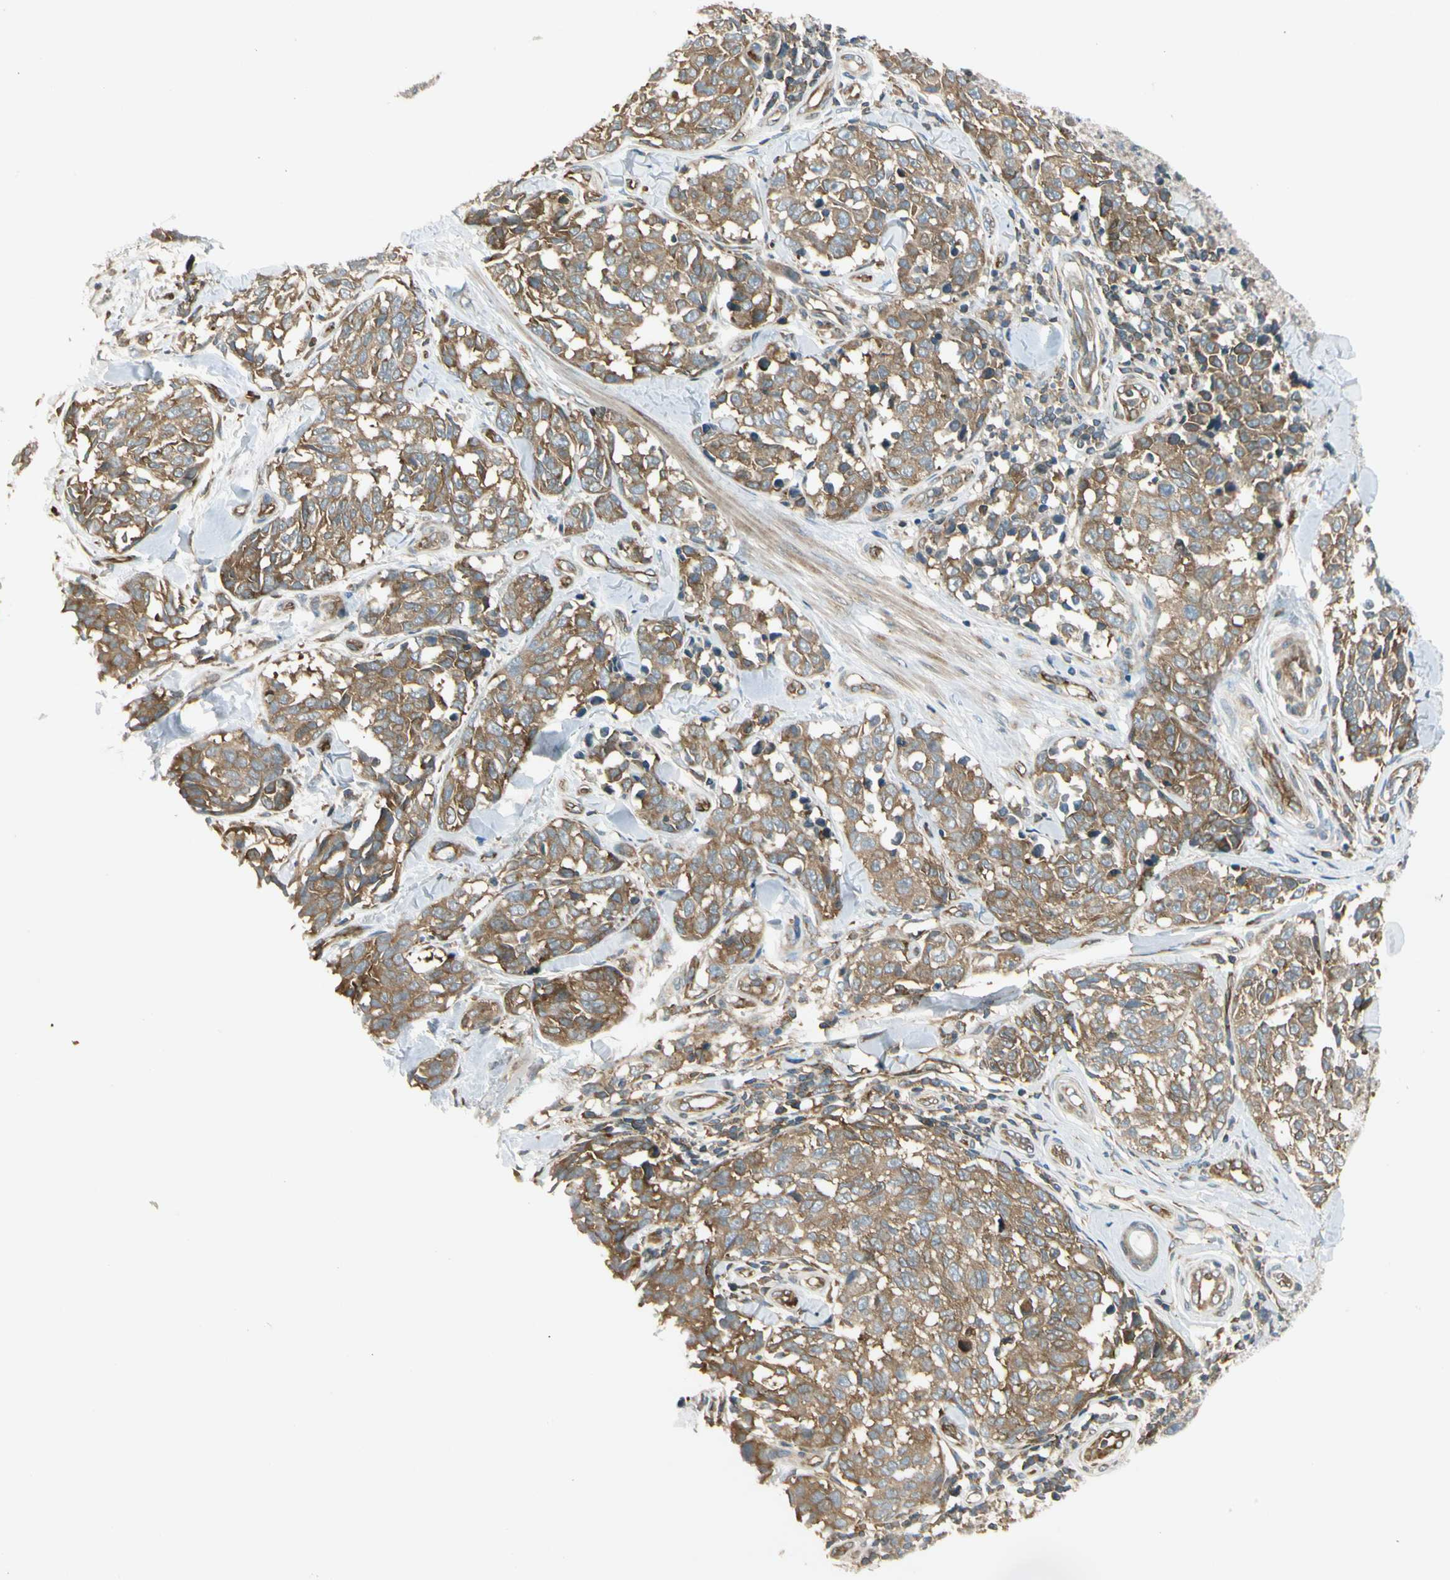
{"staining": {"intensity": "moderate", "quantity": ">75%", "location": "cytoplasmic/membranous"}, "tissue": "melanoma", "cell_type": "Tumor cells", "image_type": "cancer", "snomed": [{"axis": "morphology", "description": "Malignant melanoma, NOS"}, {"axis": "topography", "description": "Skin"}], "caption": "Immunohistochemistry (IHC) of malignant melanoma shows medium levels of moderate cytoplasmic/membranous positivity in approximately >75% of tumor cells. (Brightfield microscopy of DAB IHC at high magnification).", "gene": "TRIO", "patient": {"sex": "female", "age": 64}}